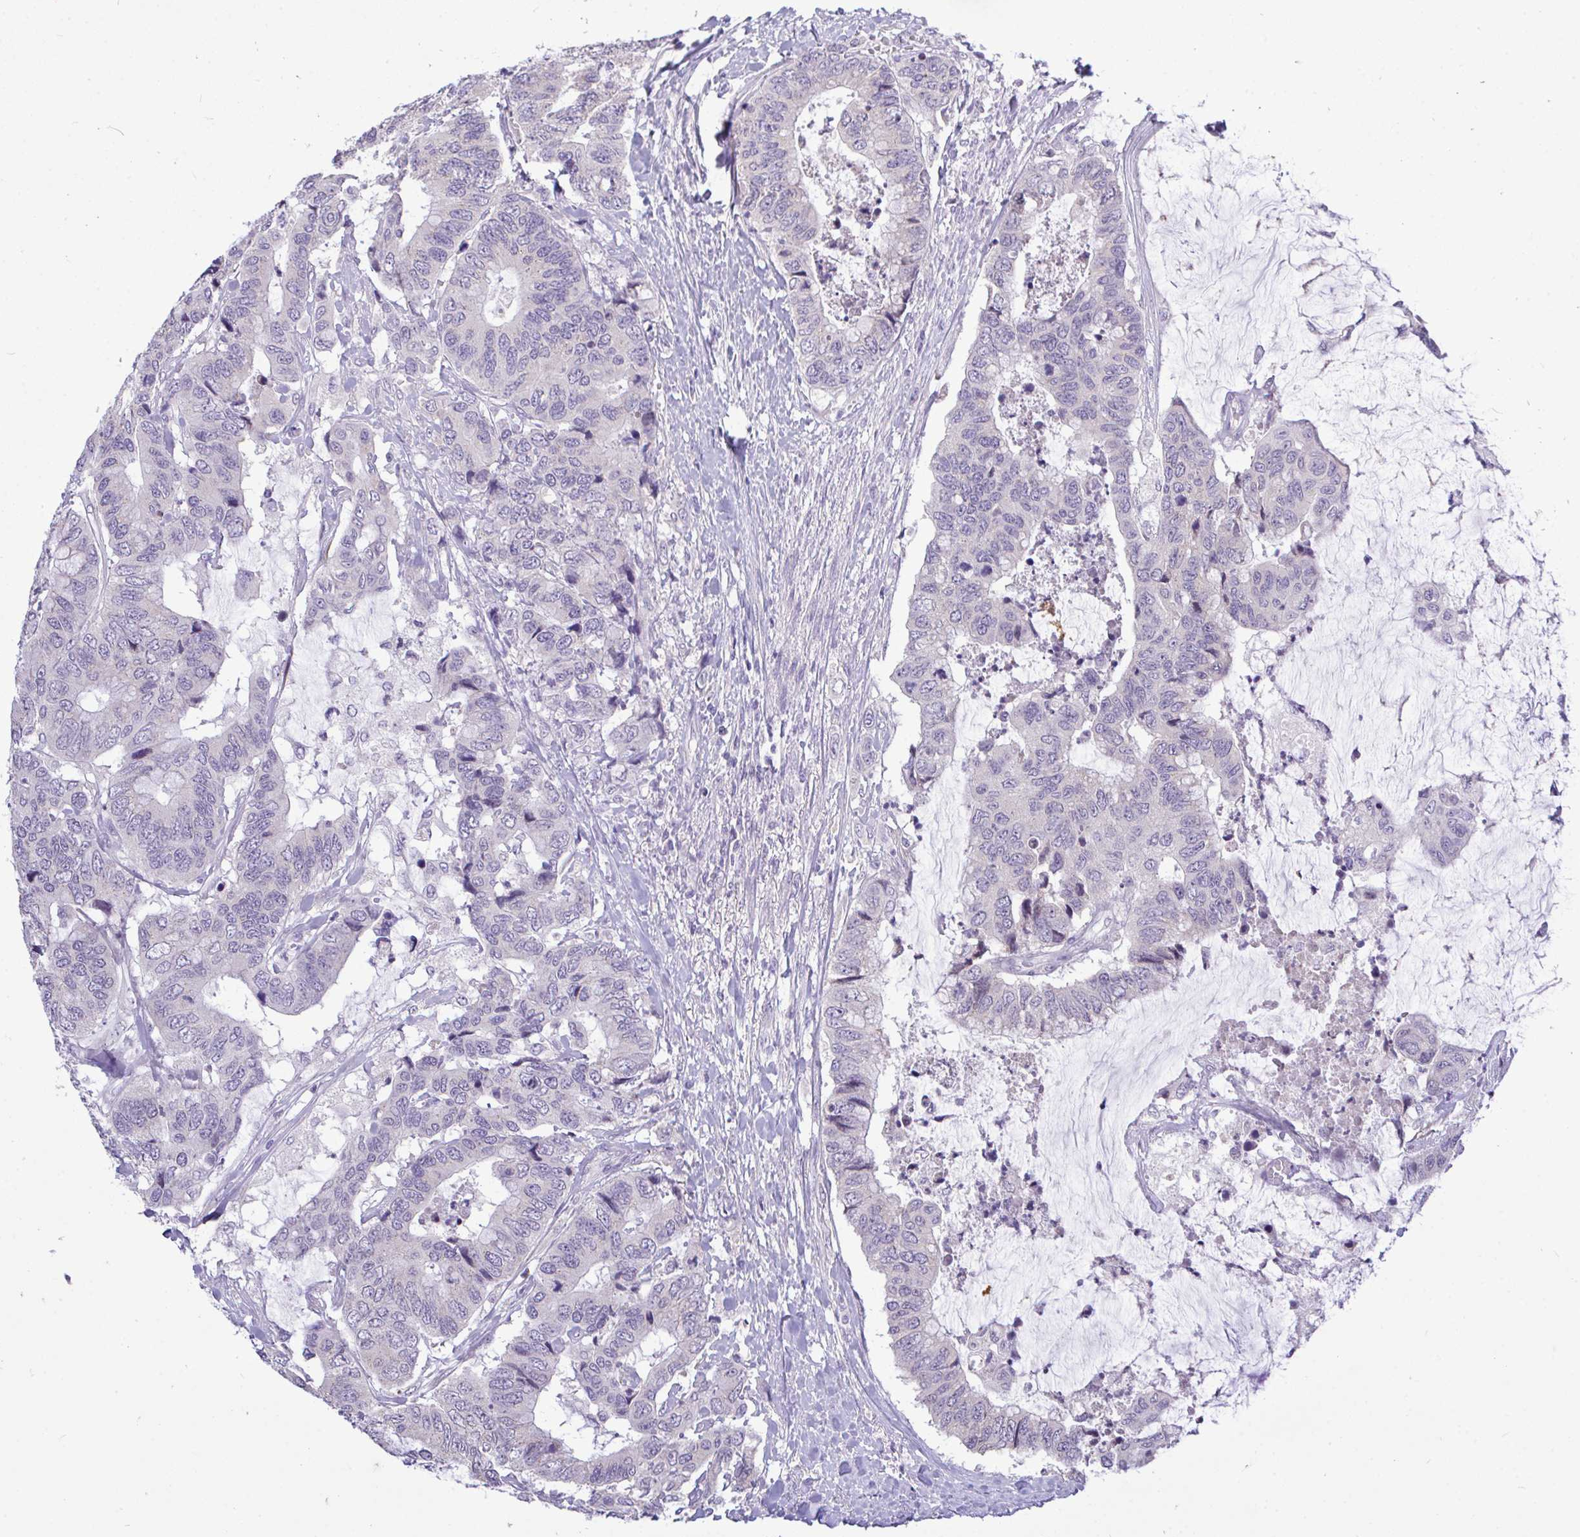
{"staining": {"intensity": "negative", "quantity": "none", "location": "none"}, "tissue": "colorectal cancer", "cell_type": "Tumor cells", "image_type": "cancer", "snomed": [{"axis": "morphology", "description": "Adenocarcinoma, NOS"}, {"axis": "topography", "description": "Rectum"}], "caption": "This is a photomicrograph of immunohistochemistry staining of adenocarcinoma (colorectal), which shows no staining in tumor cells.", "gene": "PIGK", "patient": {"sex": "female", "age": 59}}